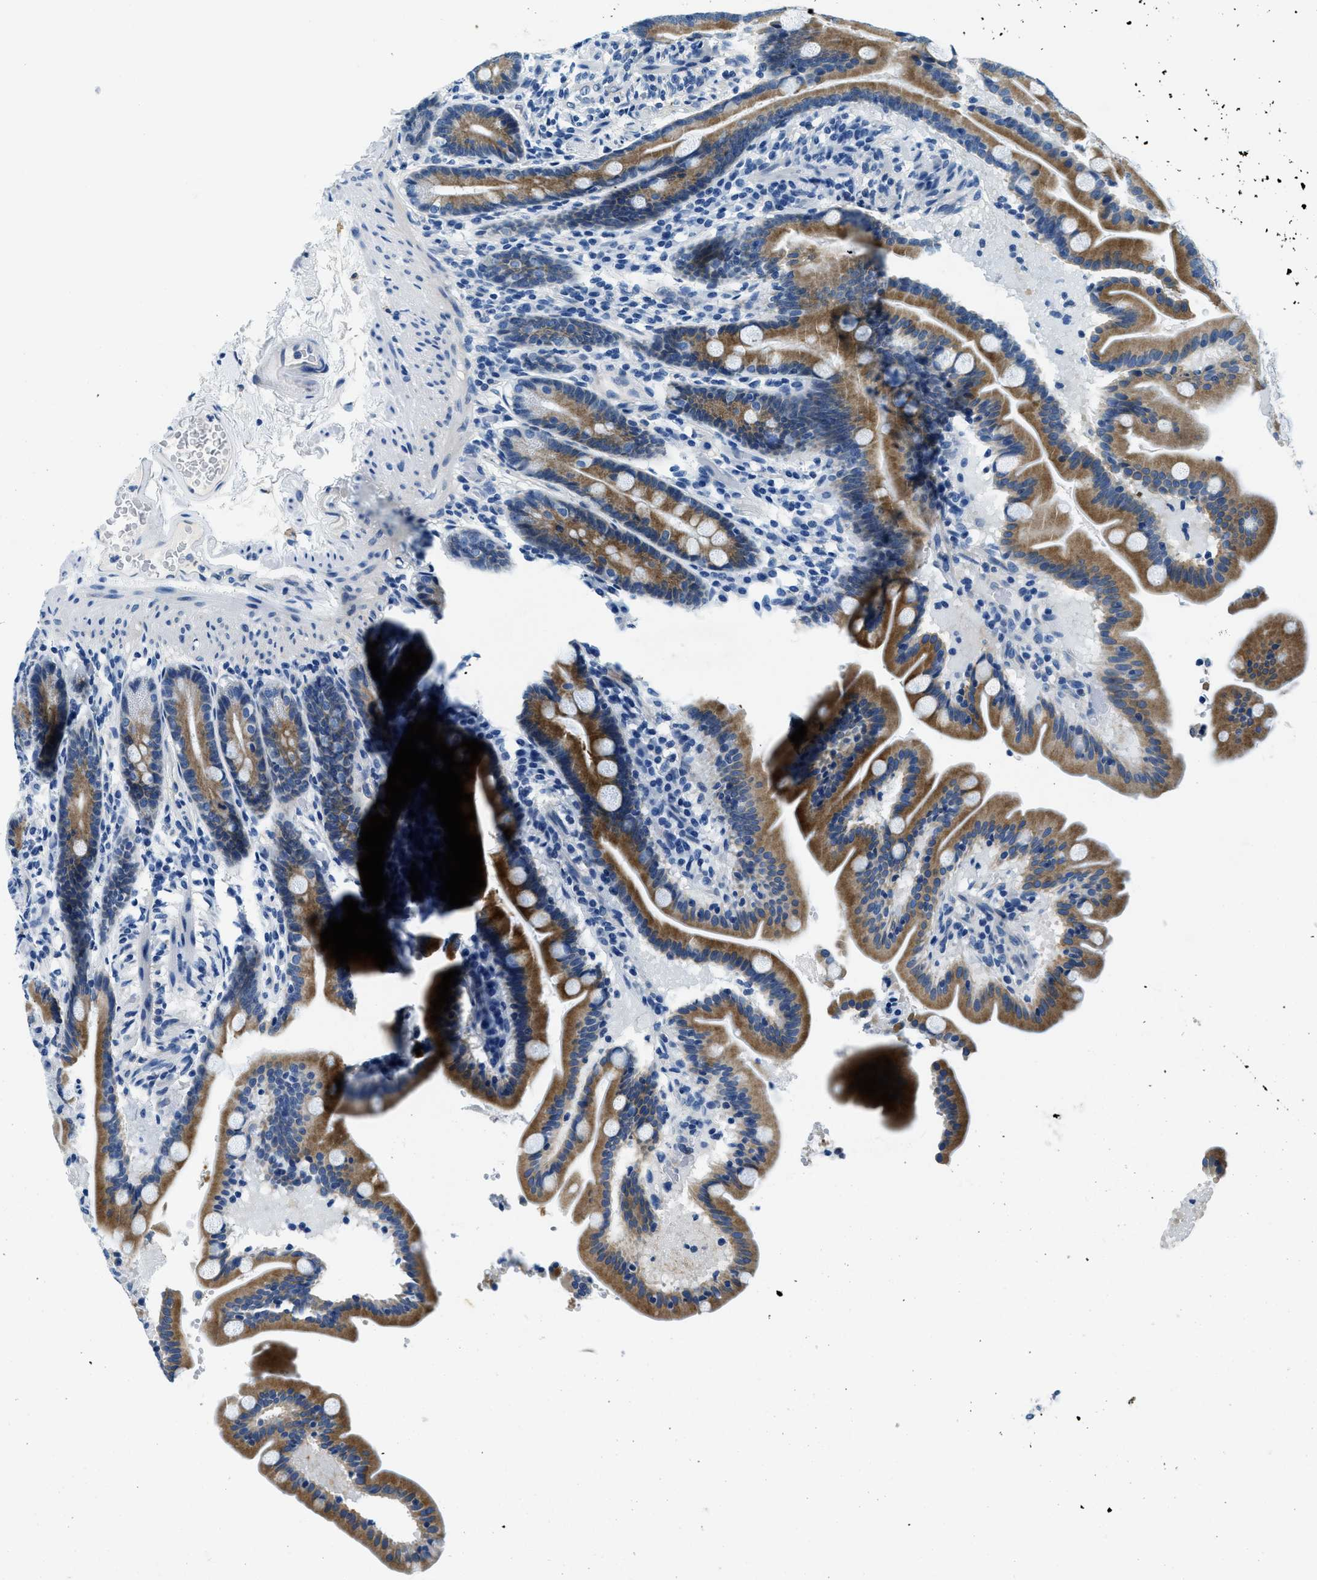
{"staining": {"intensity": "moderate", "quantity": ">75%", "location": "cytoplasmic/membranous"}, "tissue": "duodenum", "cell_type": "Glandular cells", "image_type": "normal", "snomed": [{"axis": "morphology", "description": "Normal tissue, NOS"}, {"axis": "topography", "description": "Duodenum"}], "caption": "Immunohistochemical staining of unremarkable duodenum reveals moderate cytoplasmic/membranous protein staining in about >75% of glandular cells. (Stains: DAB (3,3'-diaminobenzidine) in brown, nuclei in blue, Microscopy: brightfield microscopy at high magnification).", "gene": "UBAC2", "patient": {"sex": "male", "age": 54}}